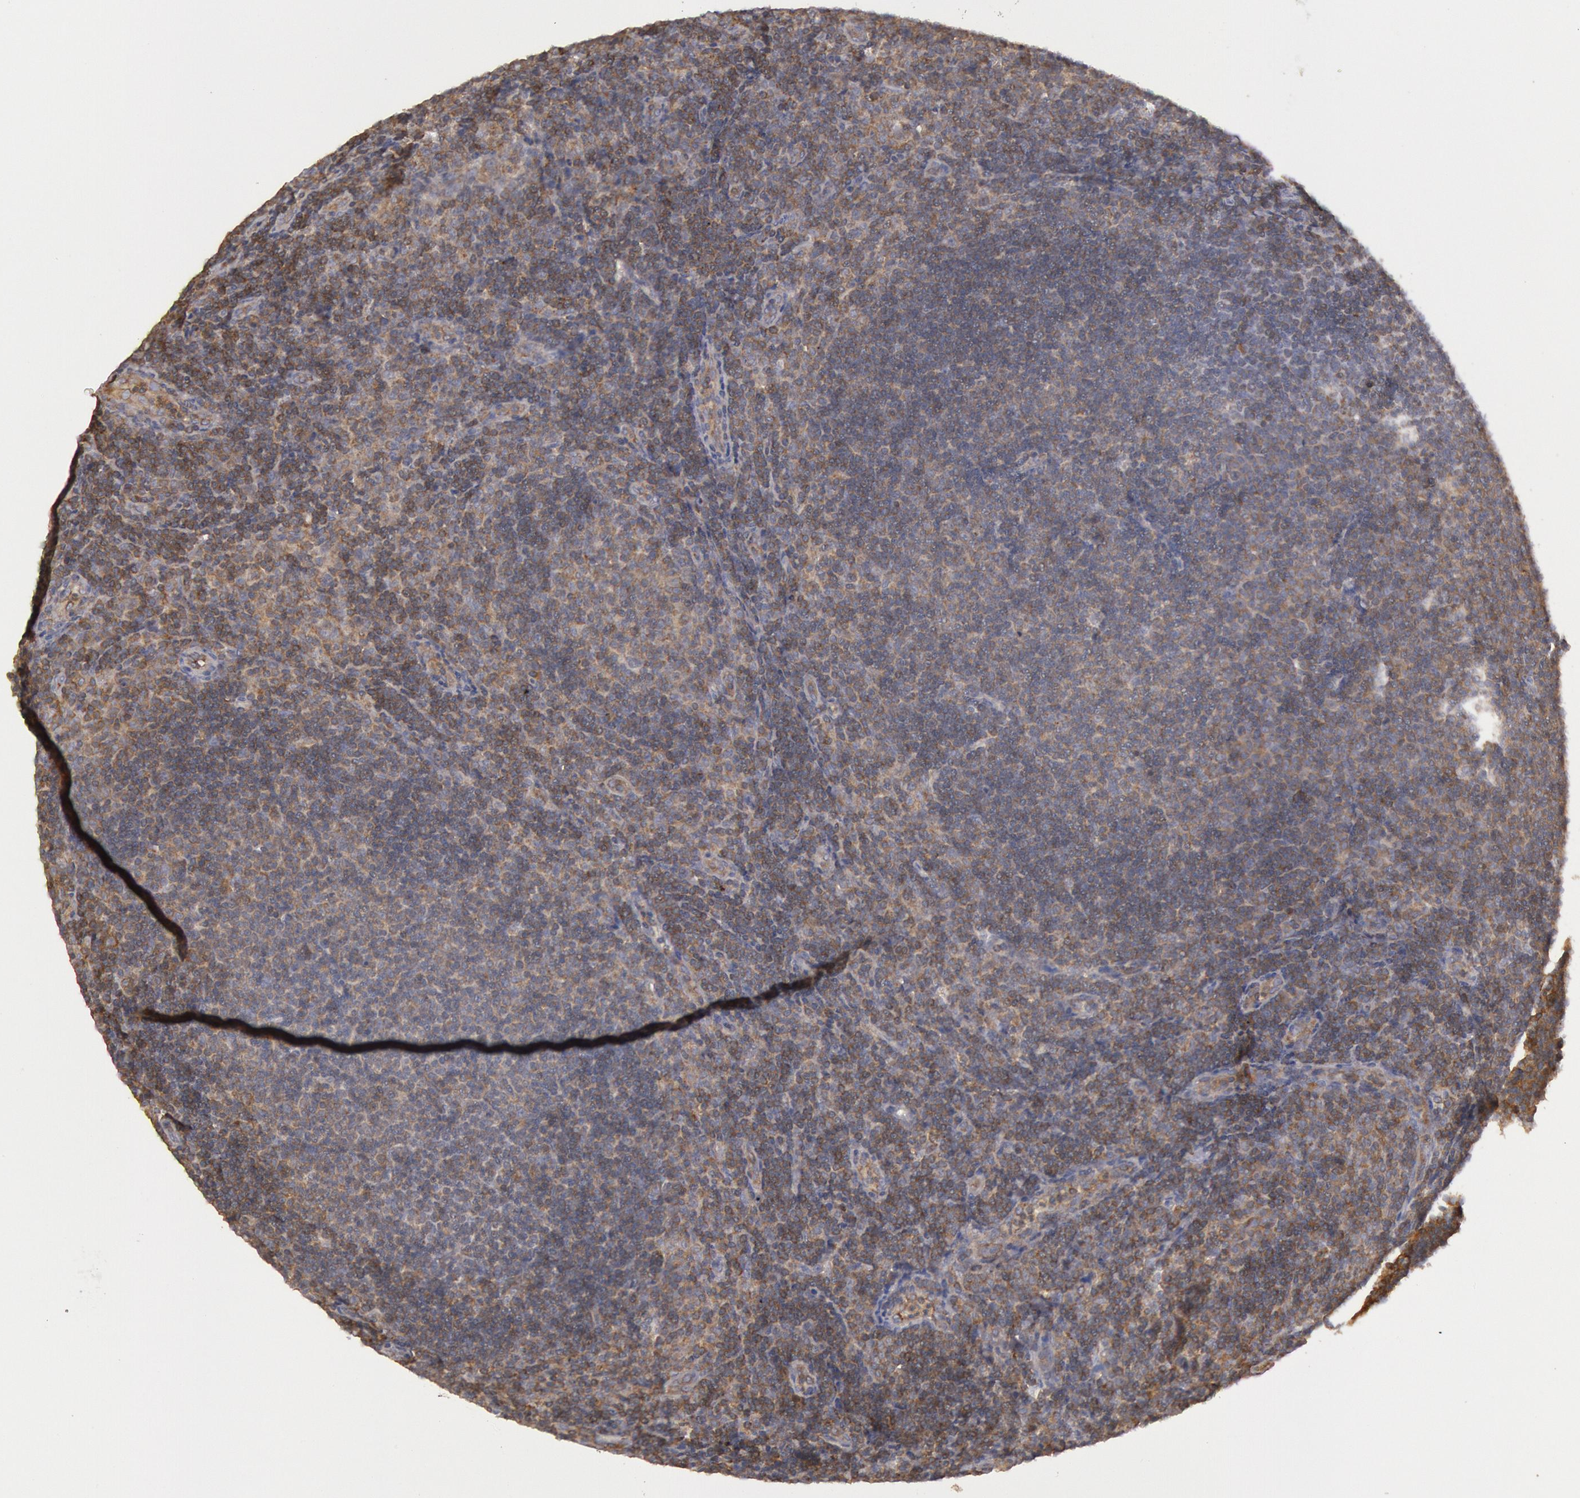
{"staining": {"intensity": "weak", "quantity": "25%-75%", "location": "cytoplasmic/membranous"}, "tissue": "lymphoma", "cell_type": "Tumor cells", "image_type": "cancer", "snomed": [{"axis": "morphology", "description": "Malignant lymphoma, non-Hodgkin's type, Low grade"}, {"axis": "topography", "description": "Lymph node"}], "caption": "Protein expression analysis of human low-grade malignant lymphoma, non-Hodgkin's type reveals weak cytoplasmic/membranous expression in about 25%-75% of tumor cells.", "gene": "PIK3R1", "patient": {"sex": "male", "age": 49}}